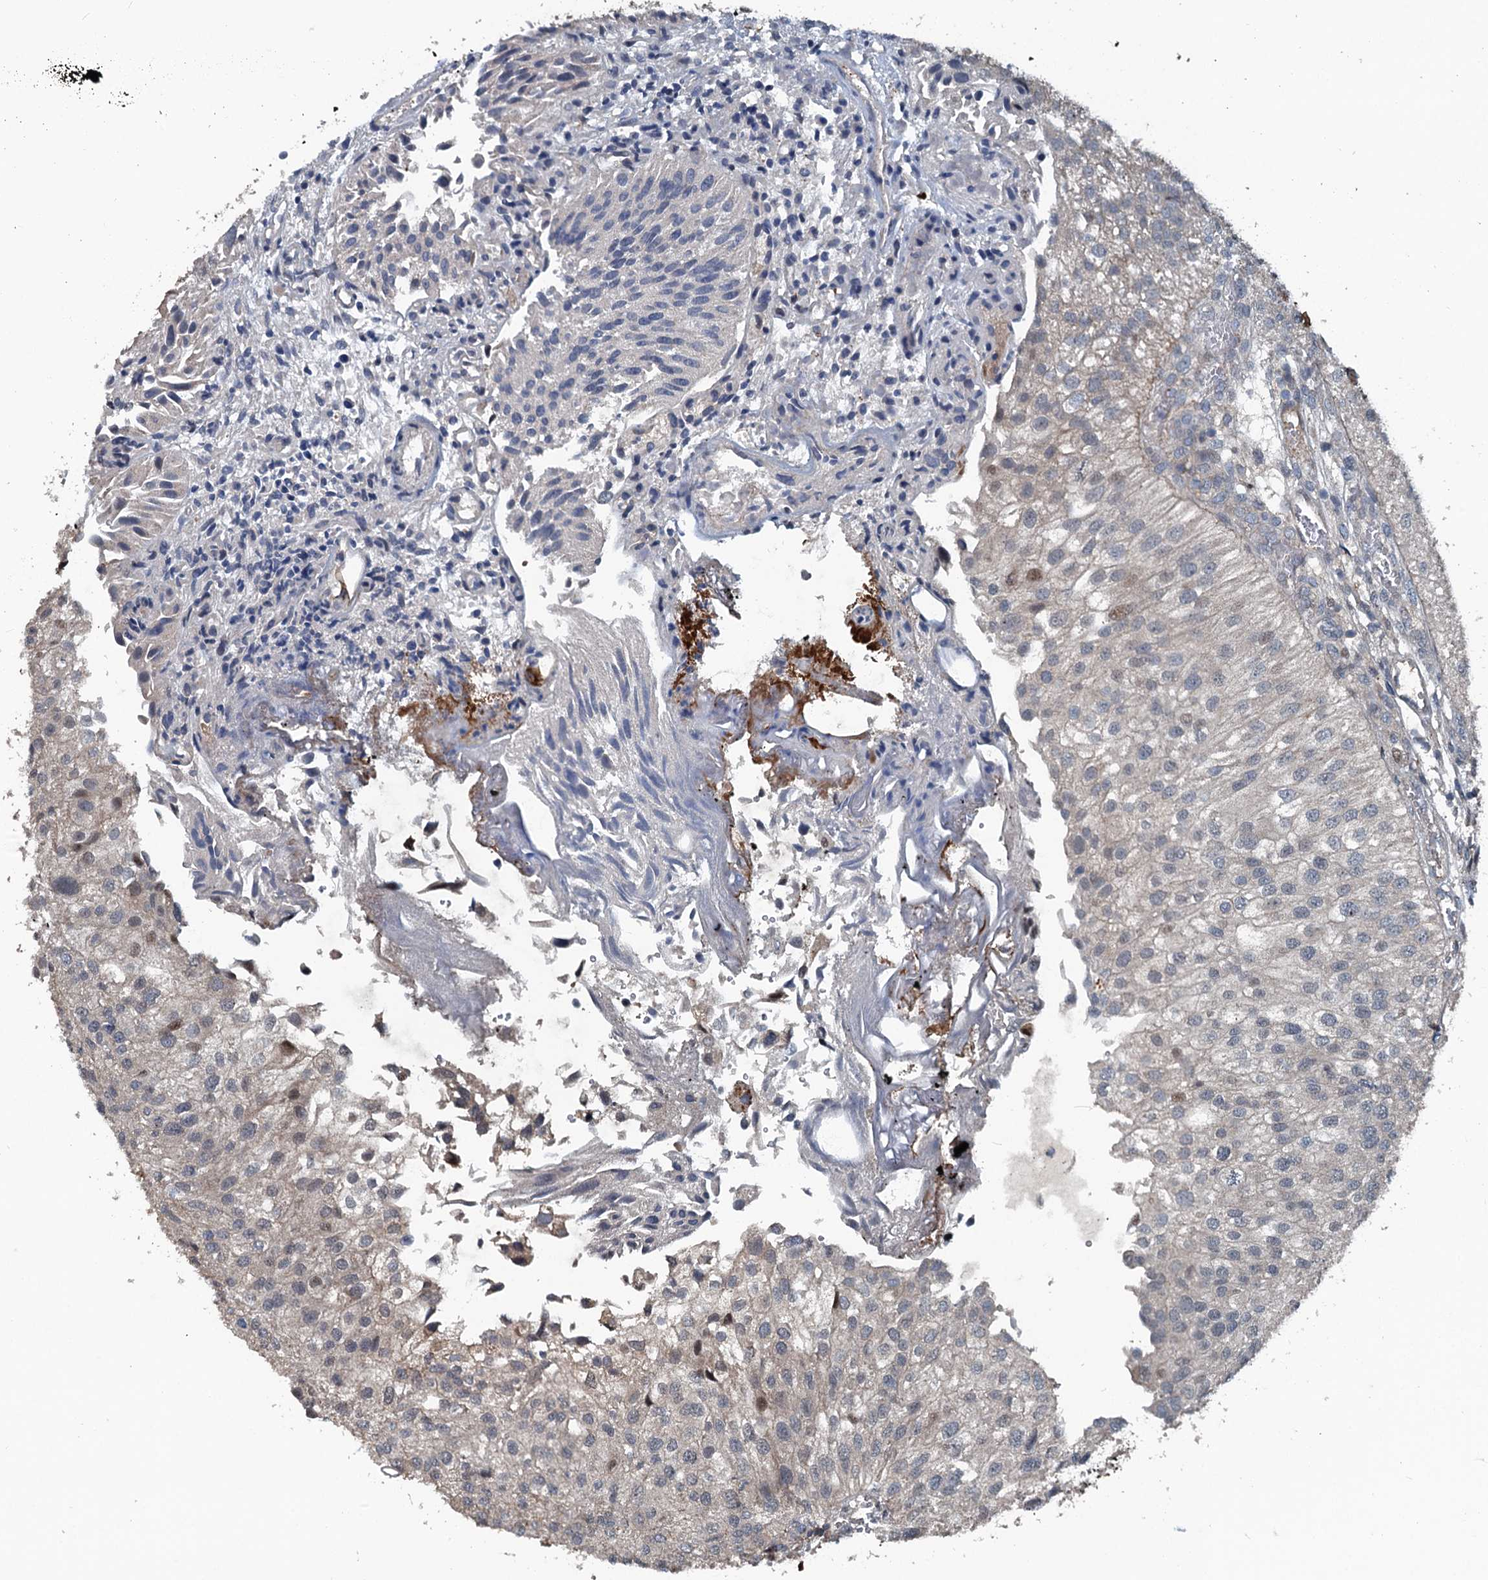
{"staining": {"intensity": "negative", "quantity": "none", "location": "none"}, "tissue": "urothelial cancer", "cell_type": "Tumor cells", "image_type": "cancer", "snomed": [{"axis": "morphology", "description": "Urothelial carcinoma, Low grade"}, {"axis": "topography", "description": "Urinary bladder"}], "caption": "Immunohistochemistry of human urothelial cancer displays no staining in tumor cells. Brightfield microscopy of IHC stained with DAB (3,3'-diaminobenzidine) (brown) and hematoxylin (blue), captured at high magnification.", "gene": "TEDC1", "patient": {"sex": "female", "age": 89}}